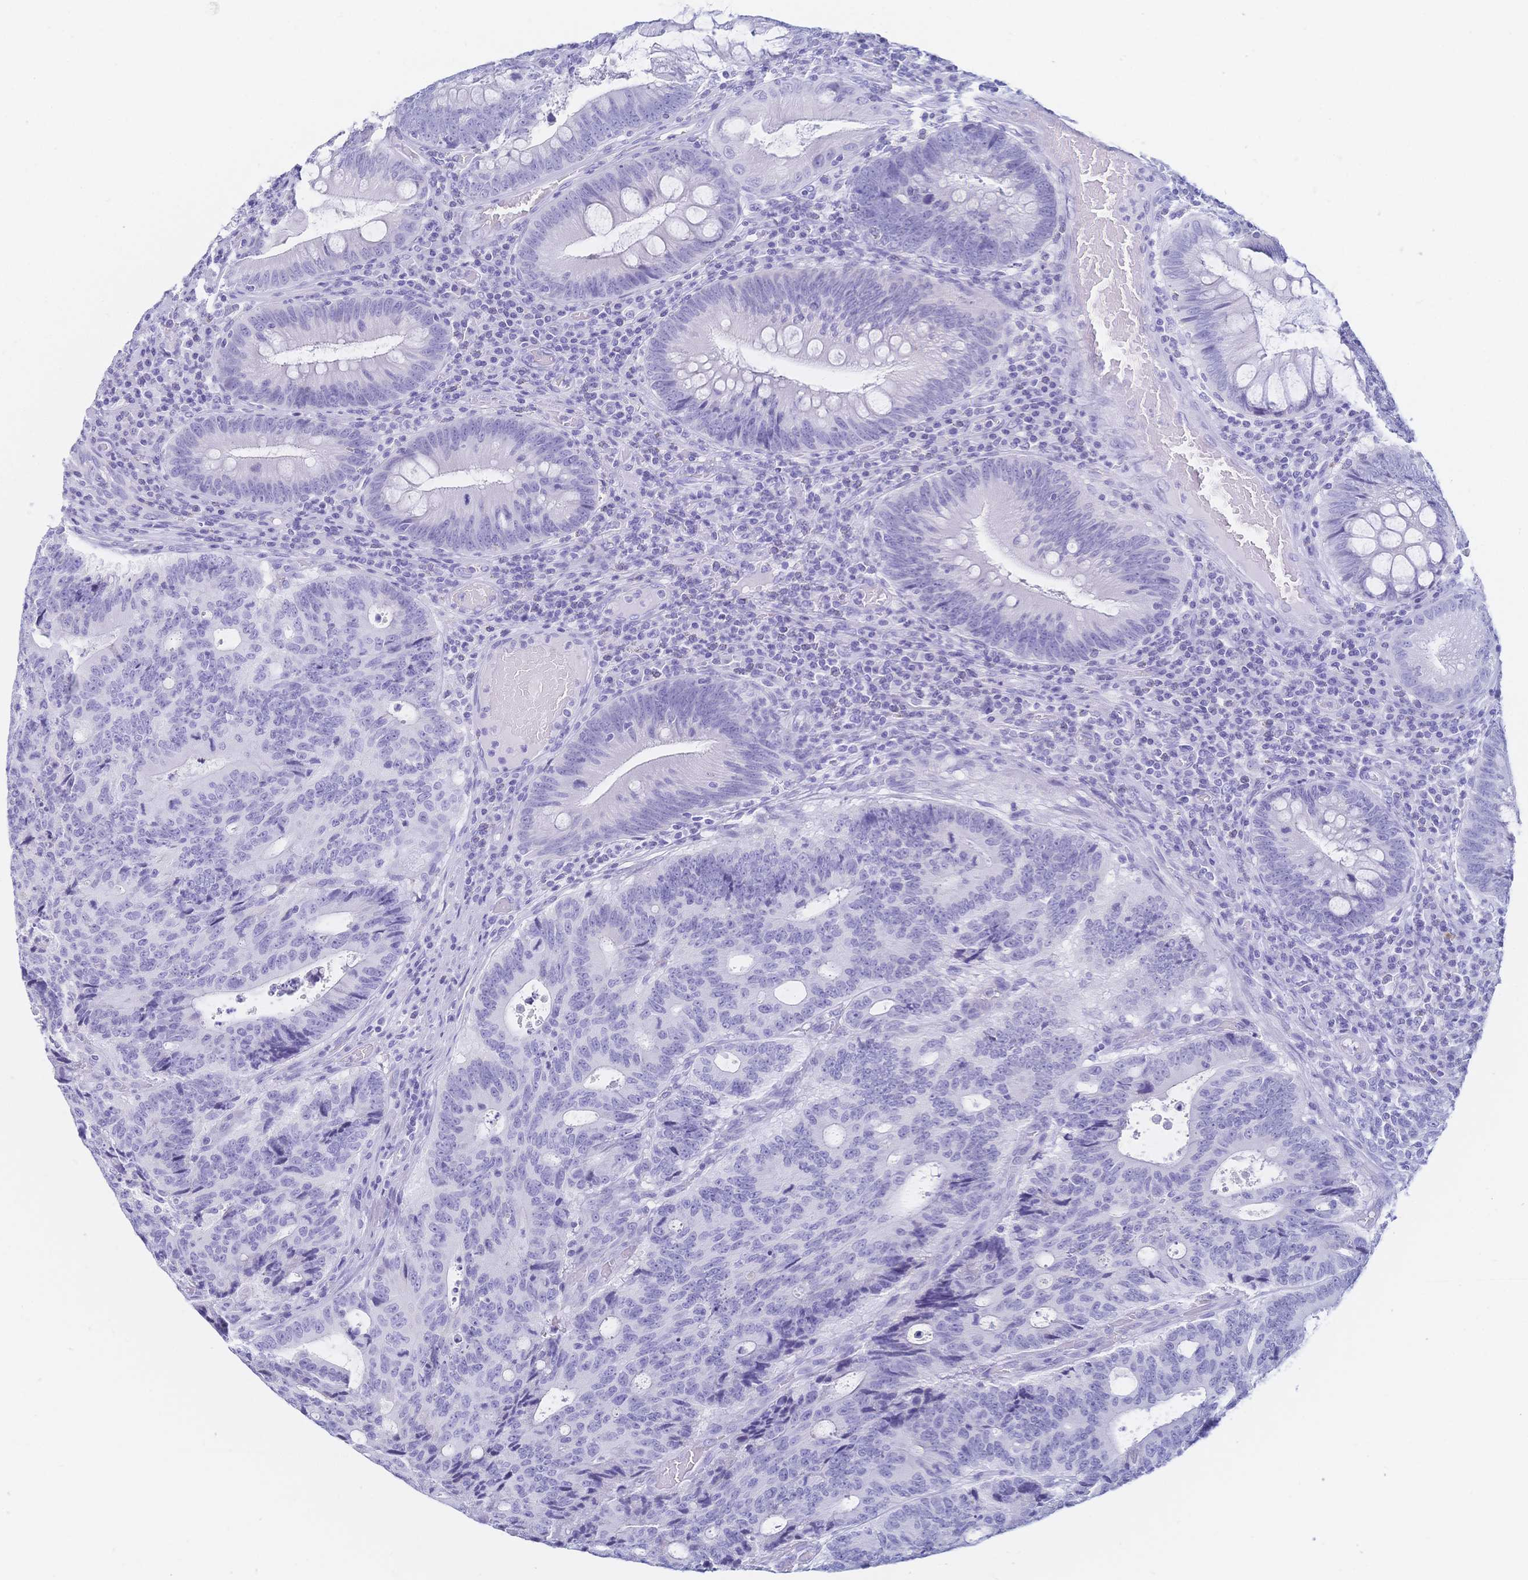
{"staining": {"intensity": "negative", "quantity": "none", "location": "none"}, "tissue": "colorectal cancer", "cell_type": "Tumor cells", "image_type": "cancer", "snomed": [{"axis": "morphology", "description": "Adenocarcinoma, NOS"}, {"axis": "topography", "description": "Colon"}], "caption": "A high-resolution histopathology image shows IHC staining of colorectal adenocarcinoma, which reveals no significant positivity in tumor cells.", "gene": "MEP1B", "patient": {"sex": "male", "age": 62}}